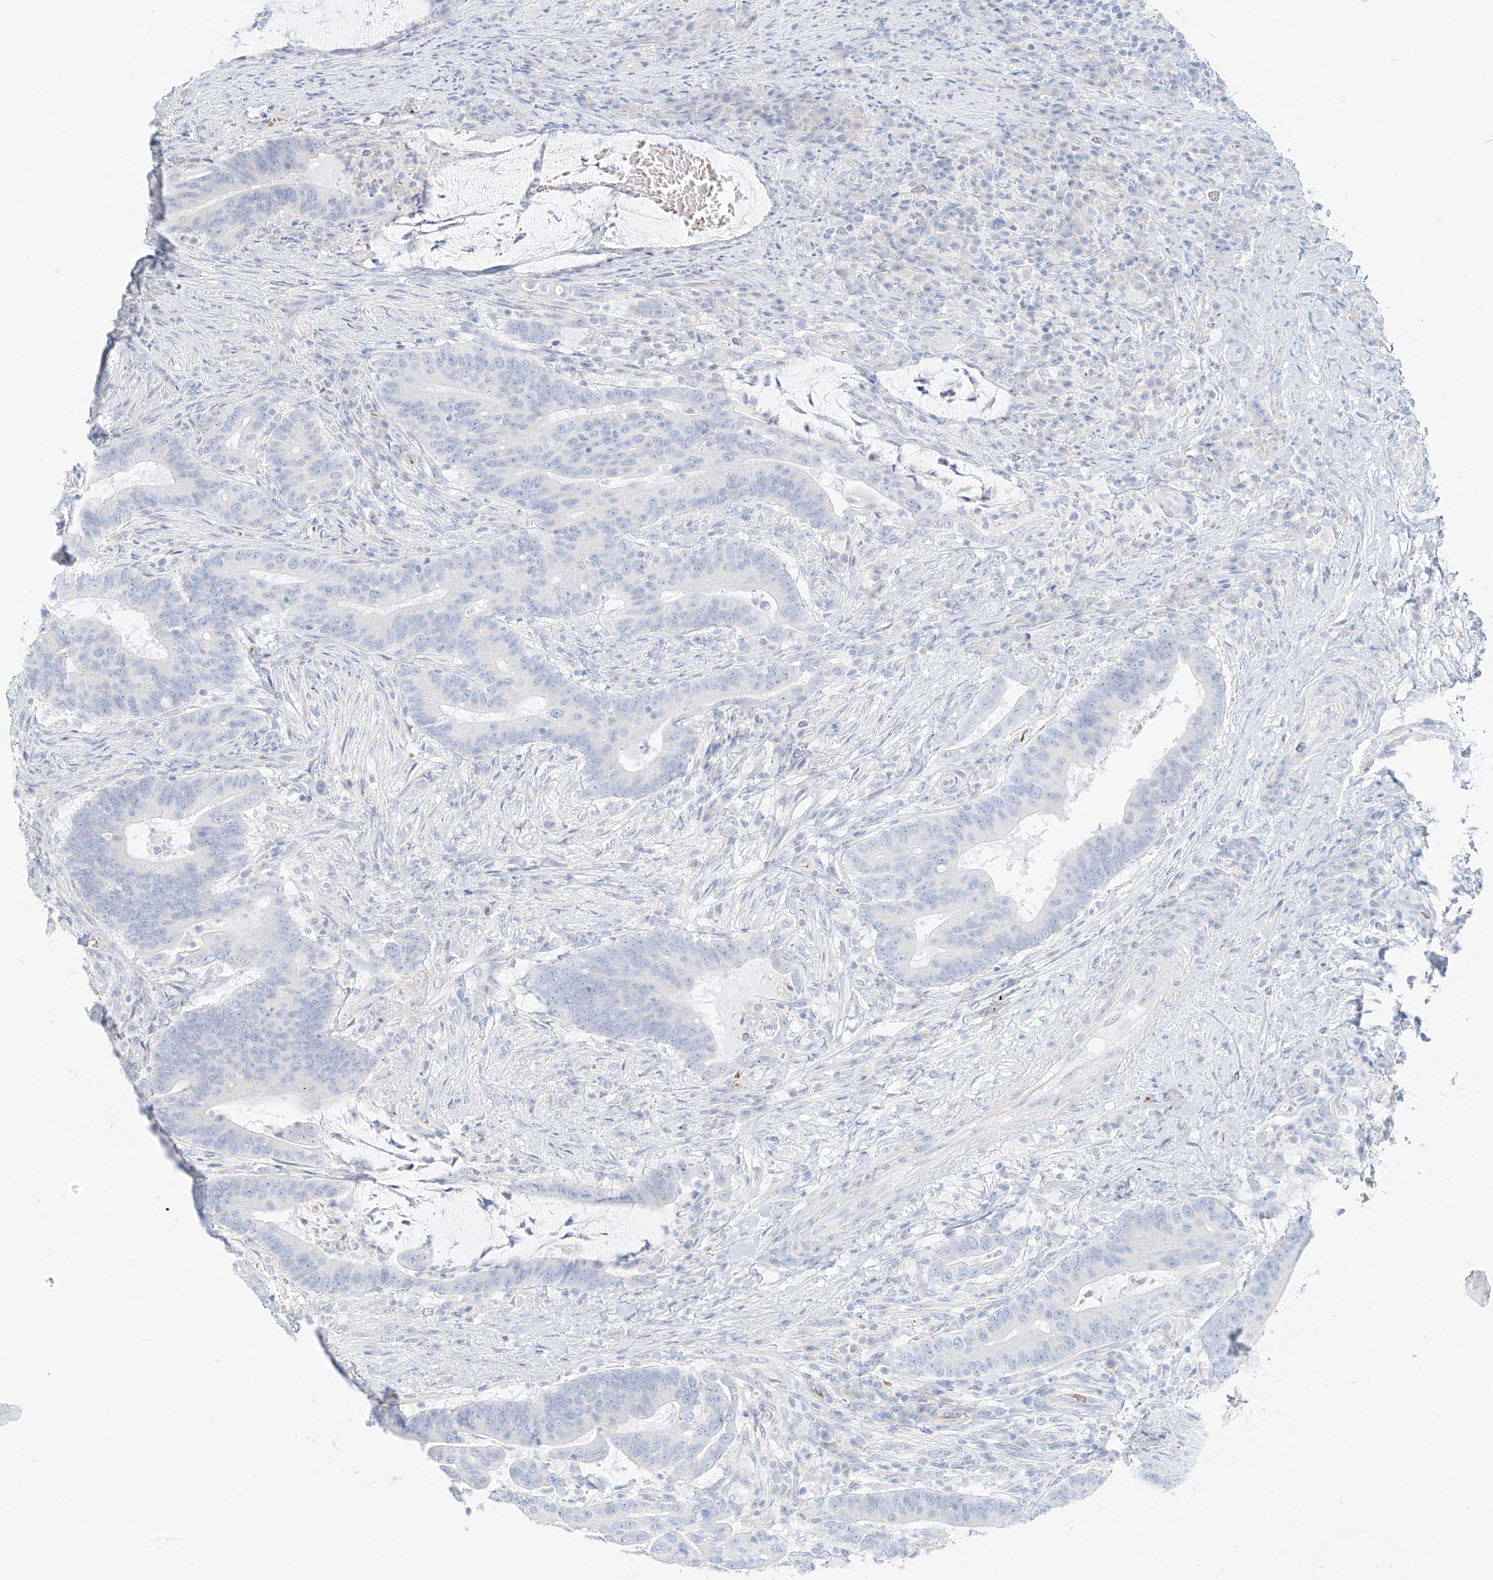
{"staining": {"intensity": "negative", "quantity": "none", "location": "none"}, "tissue": "colorectal cancer", "cell_type": "Tumor cells", "image_type": "cancer", "snomed": [{"axis": "morphology", "description": "Adenocarcinoma, NOS"}, {"axis": "topography", "description": "Colon"}], "caption": "This is a micrograph of immunohistochemistry staining of colorectal cancer, which shows no staining in tumor cells.", "gene": "PGC", "patient": {"sex": "female", "age": 66}}